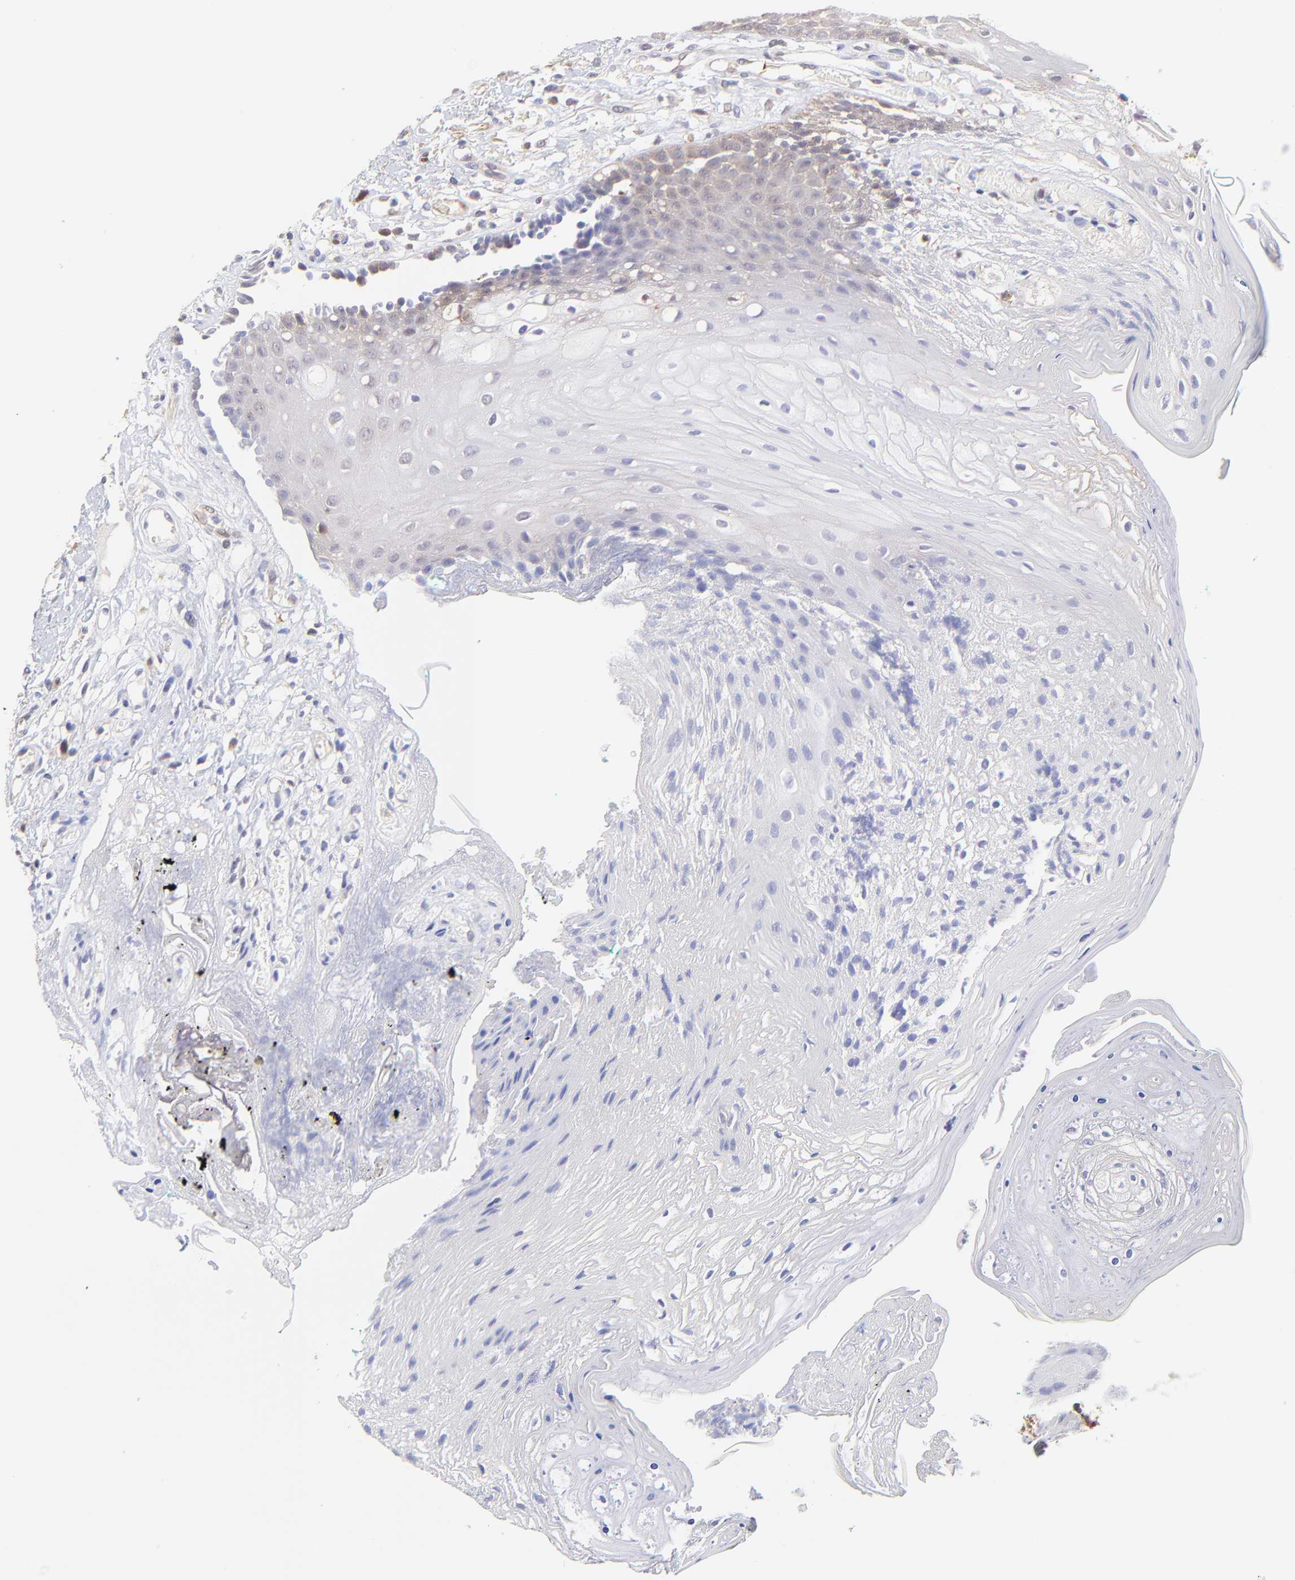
{"staining": {"intensity": "negative", "quantity": "none", "location": "none"}, "tissue": "oral mucosa", "cell_type": "Squamous epithelial cells", "image_type": "normal", "snomed": [{"axis": "morphology", "description": "Normal tissue, NOS"}, {"axis": "morphology", "description": "Squamous cell carcinoma, NOS"}, {"axis": "topography", "description": "Skeletal muscle"}, {"axis": "topography", "description": "Oral tissue"}, {"axis": "topography", "description": "Head-Neck"}], "caption": "Immunohistochemical staining of benign oral mucosa exhibits no significant expression in squamous epithelial cells. The staining was performed using DAB to visualize the protein expression in brown, while the nuclei were stained in blue with hematoxylin (Magnification: 20x).", "gene": "HYAL1", "patient": {"sex": "female", "age": 84}}